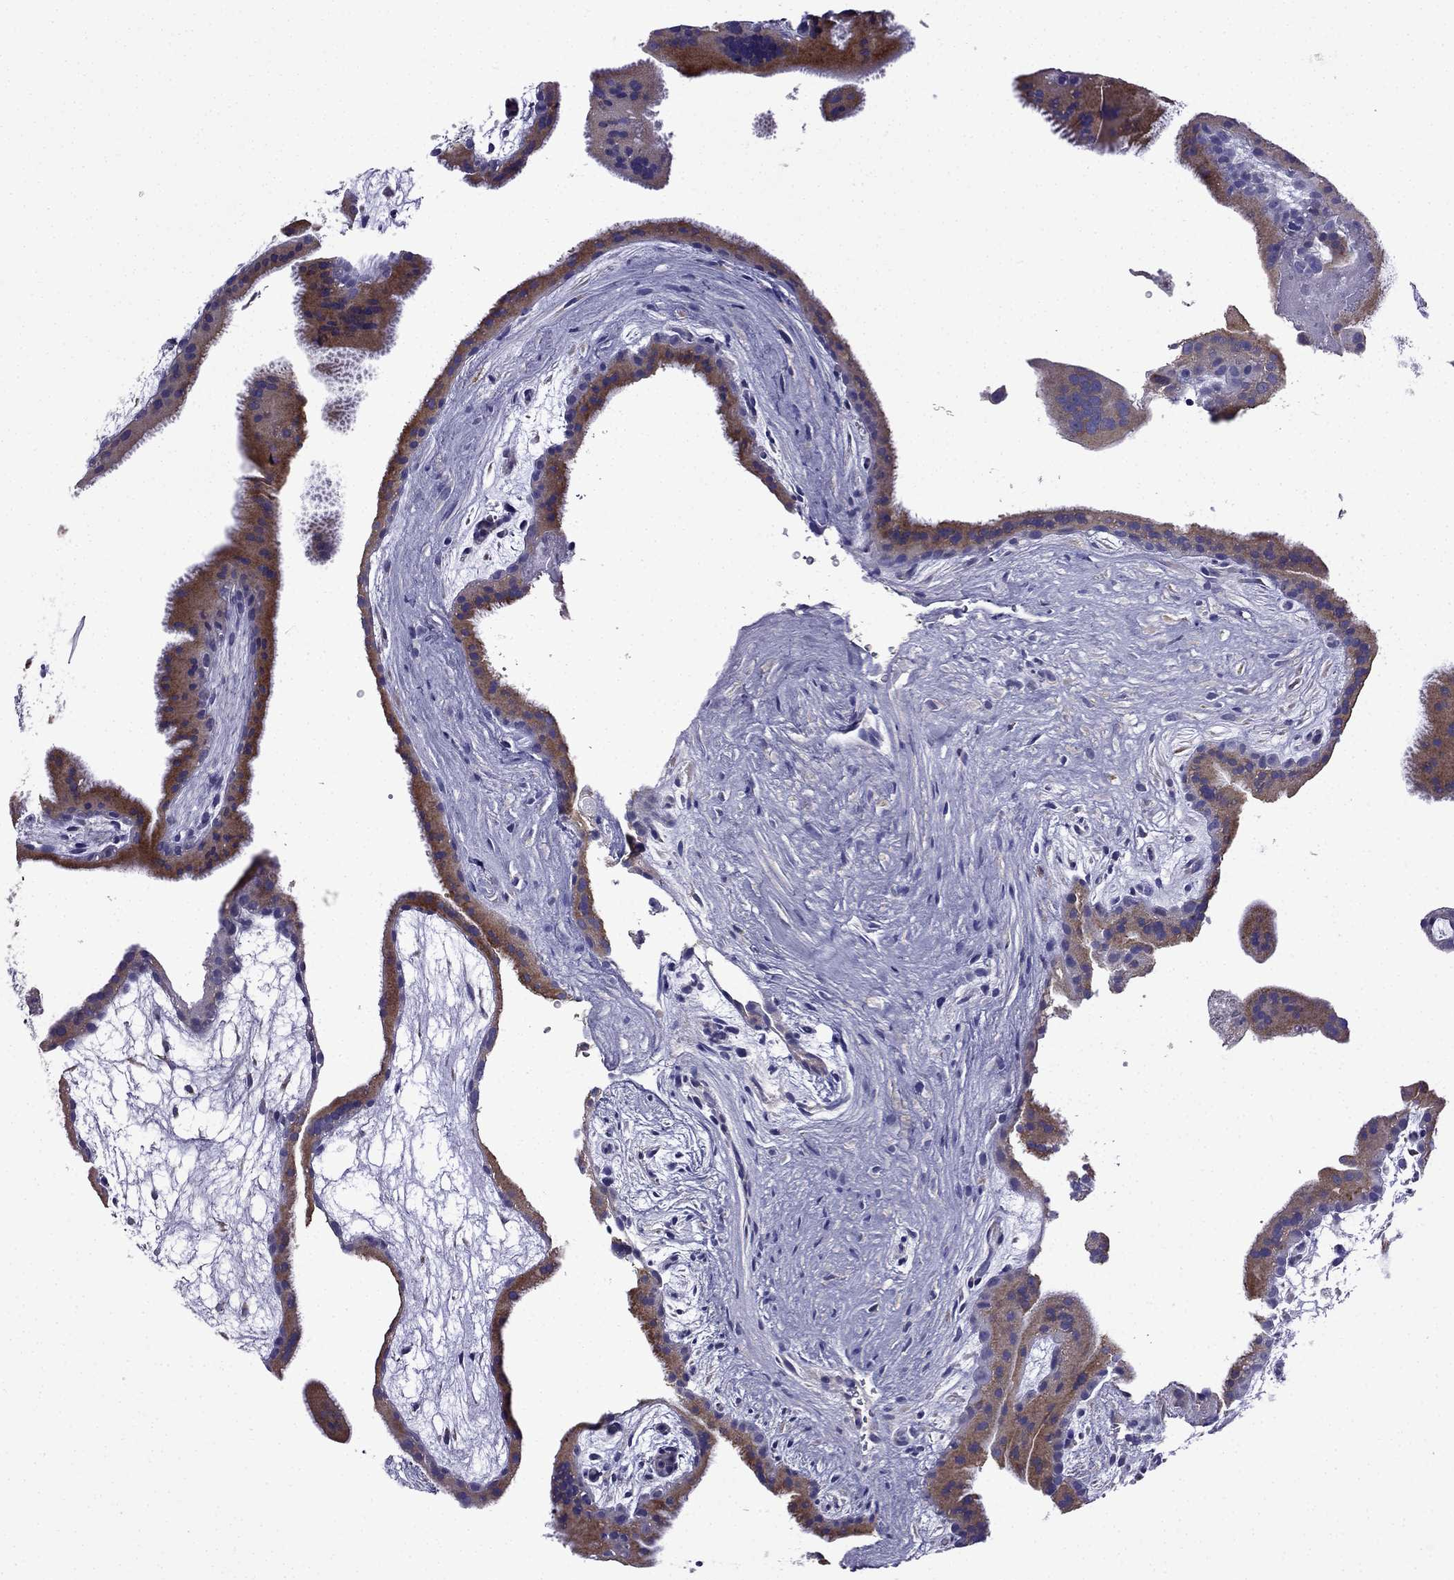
{"staining": {"intensity": "weak", "quantity": "25%-75%", "location": "cytoplasmic/membranous"}, "tissue": "placenta", "cell_type": "Decidual cells", "image_type": "normal", "snomed": [{"axis": "morphology", "description": "Normal tissue, NOS"}, {"axis": "topography", "description": "Placenta"}], "caption": "A photomicrograph of human placenta stained for a protein shows weak cytoplasmic/membranous brown staining in decidual cells. The staining was performed using DAB (3,3'-diaminobenzidine), with brown indicating positive protein expression. Nuclei are stained blue with hematoxylin.", "gene": "TSSK4", "patient": {"sex": "female", "age": 19}}